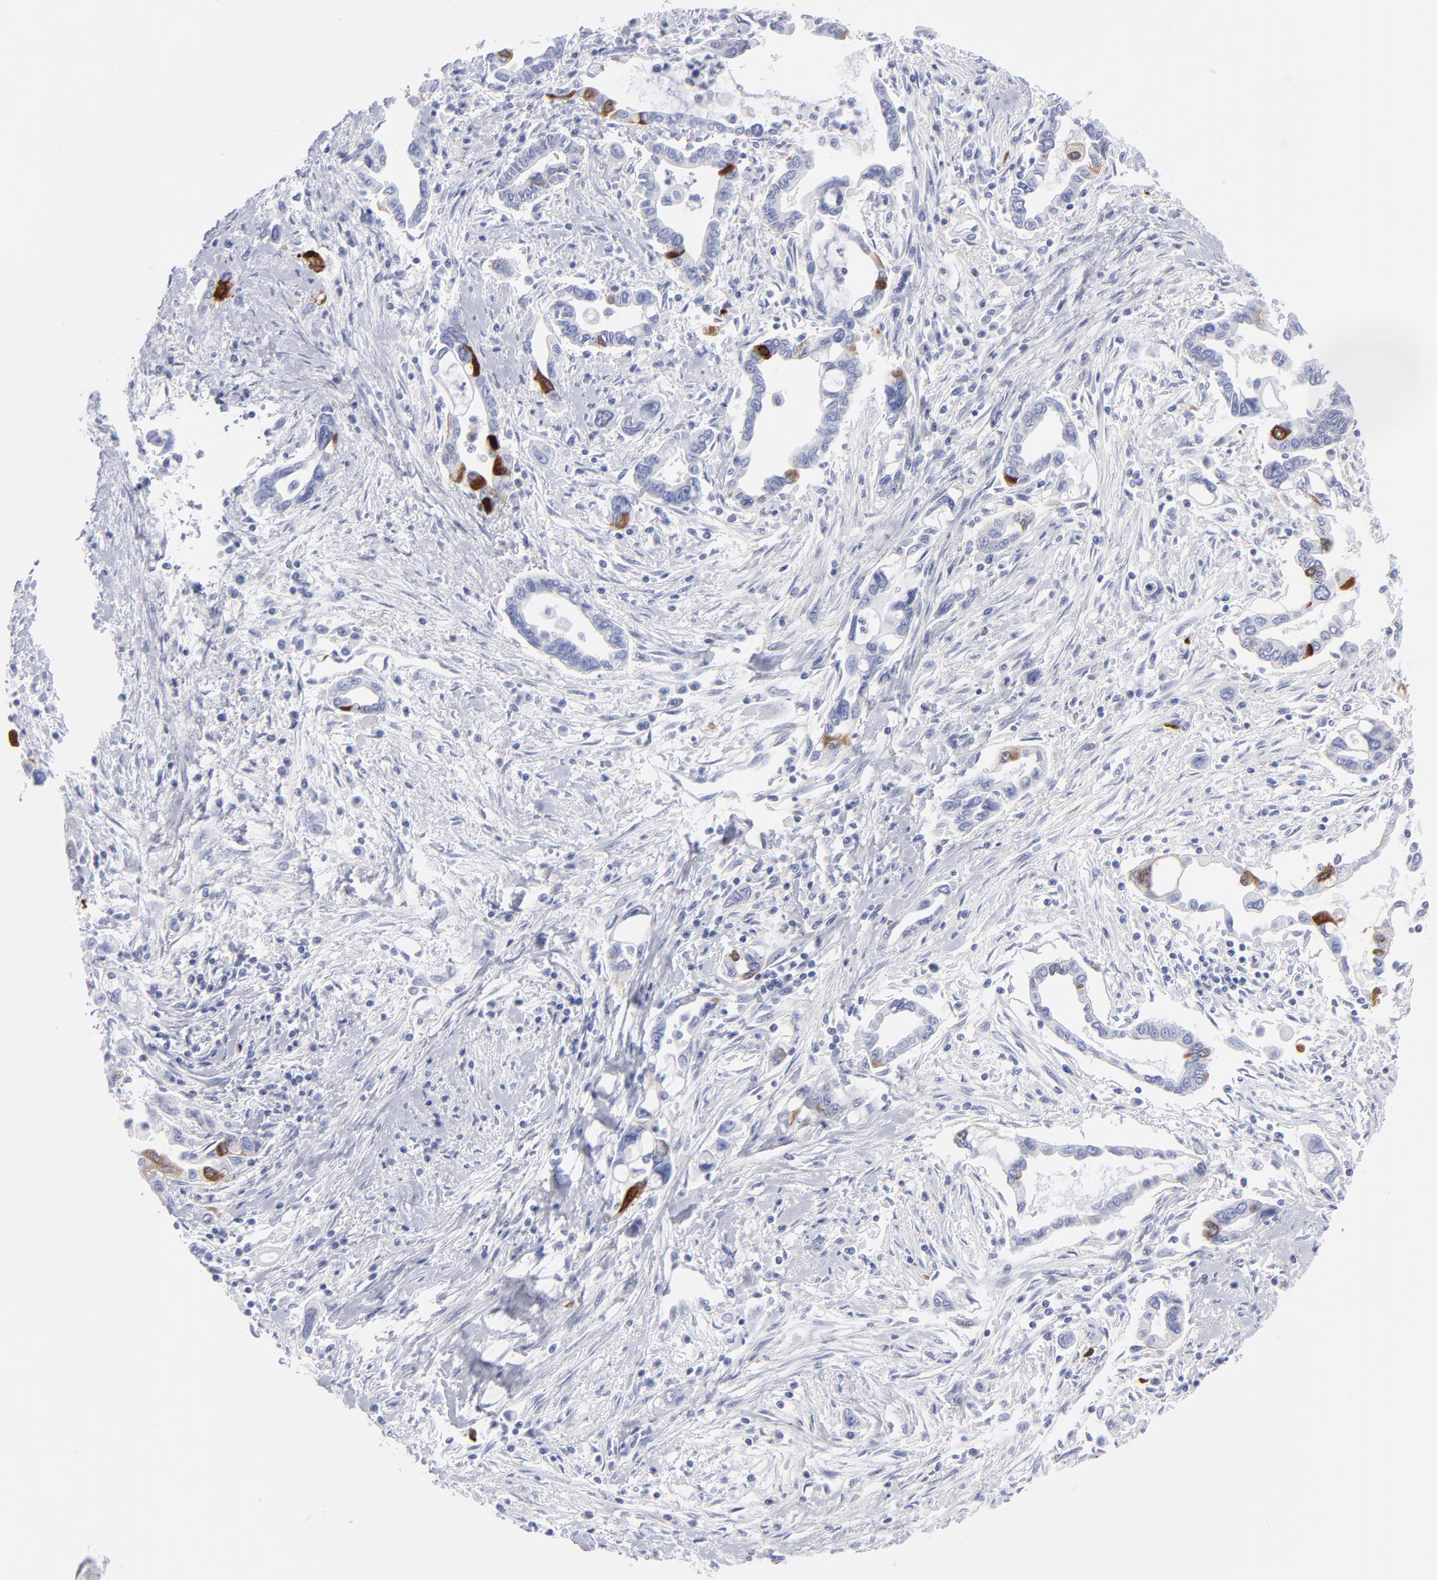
{"staining": {"intensity": "strong", "quantity": "<25%", "location": "cytoplasmic/membranous"}, "tissue": "pancreatic cancer", "cell_type": "Tumor cells", "image_type": "cancer", "snomed": [{"axis": "morphology", "description": "Adenocarcinoma, NOS"}, {"axis": "topography", "description": "Pancreas"}], "caption": "A high-resolution micrograph shows IHC staining of adenocarcinoma (pancreatic), which shows strong cytoplasmic/membranous positivity in approximately <25% of tumor cells.", "gene": "CCNB1", "patient": {"sex": "female", "age": 57}}